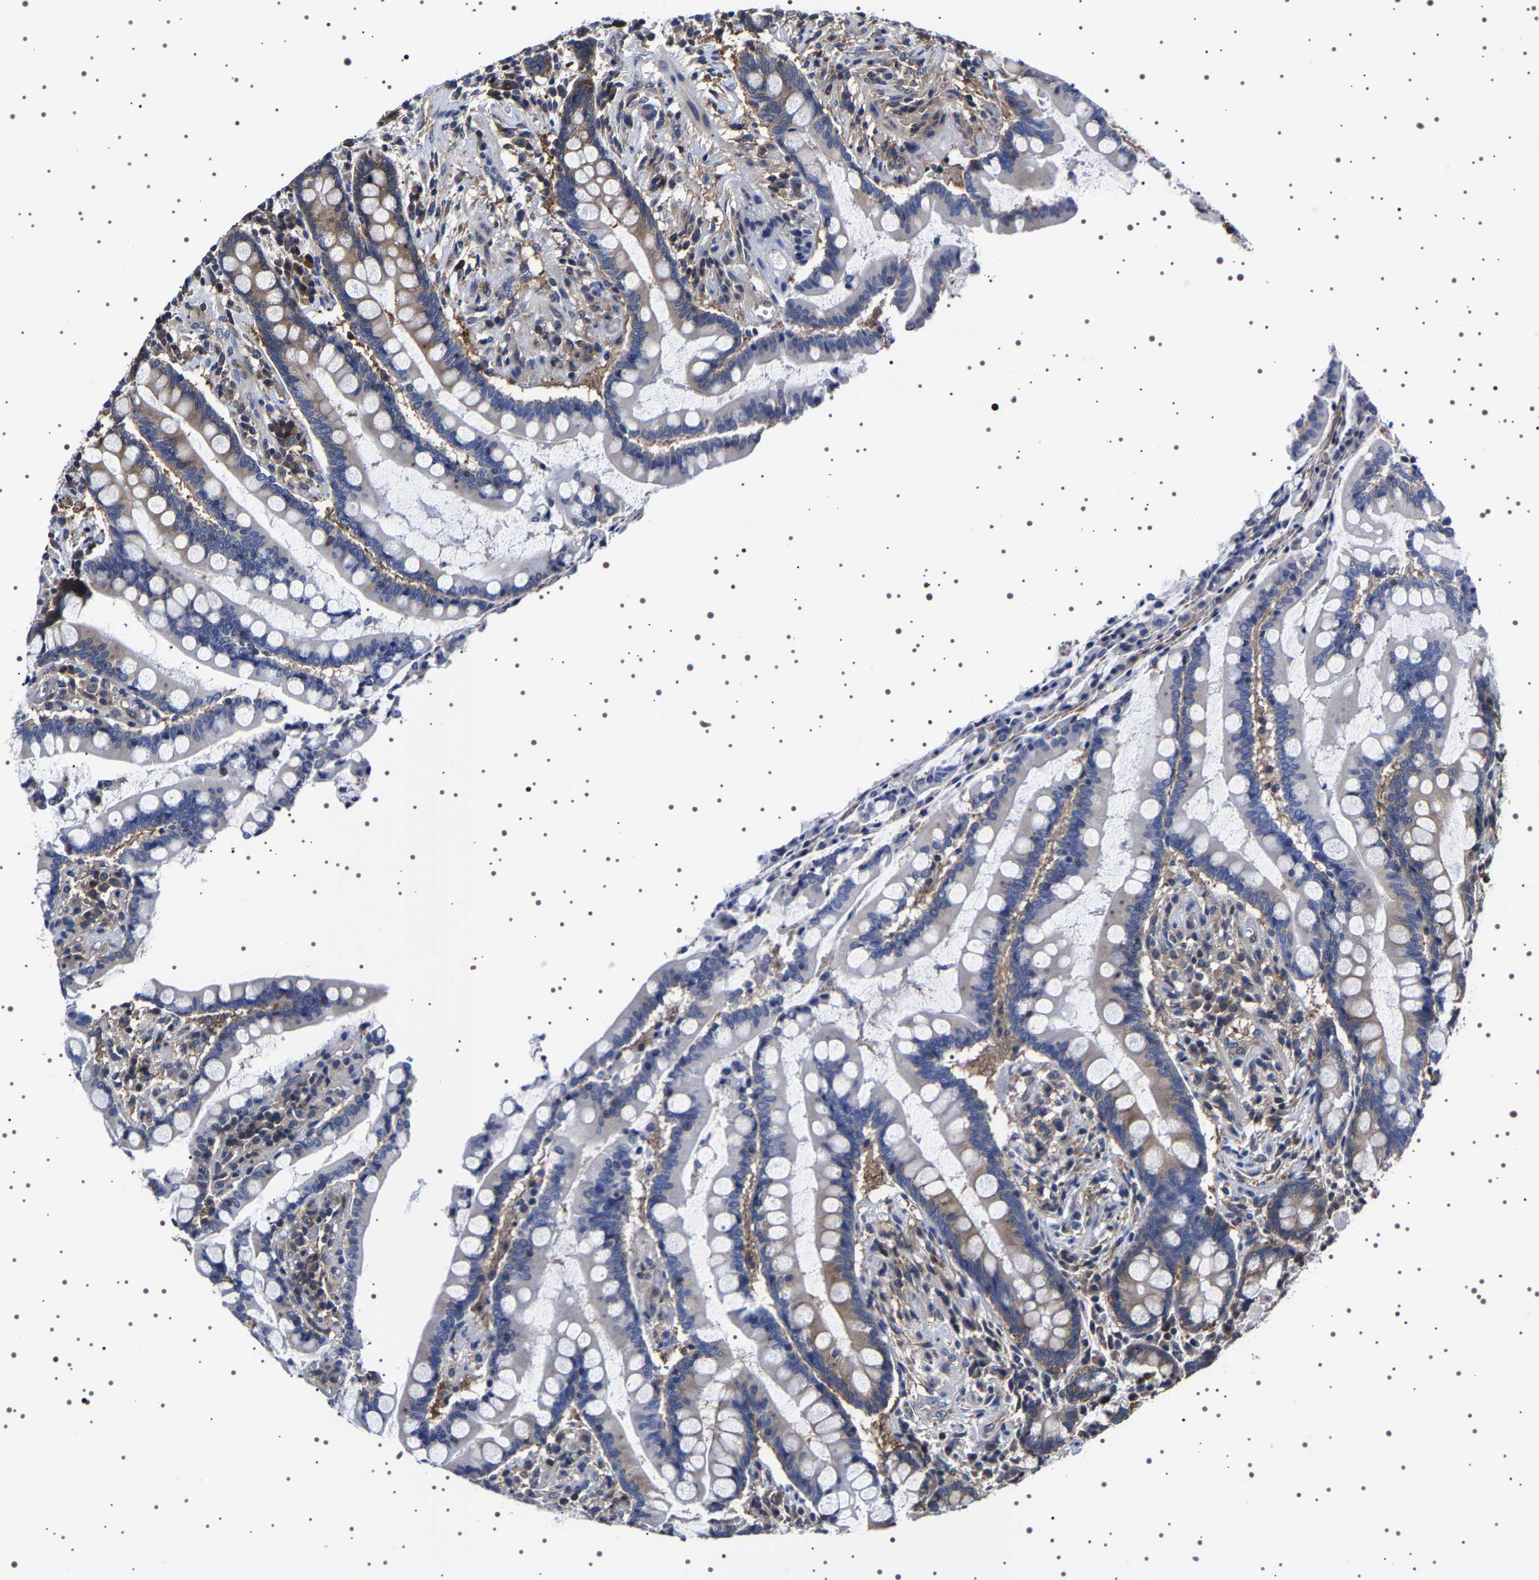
{"staining": {"intensity": "weak", "quantity": ">75%", "location": "cytoplasmic/membranous"}, "tissue": "colon", "cell_type": "Endothelial cells", "image_type": "normal", "snomed": [{"axis": "morphology", "description": "Normal tissue, NOS"}, {"axis": "topography", "description": "Colon"}], "caption": "Normal colon demonstrates weak cytoplasmic/membranous positivity in about >75% of endothelial cells (IHC, brightfield microscopy, high magnification)..", "gene": "DARS1", "patient": {"sex": "male", "age": 73}}